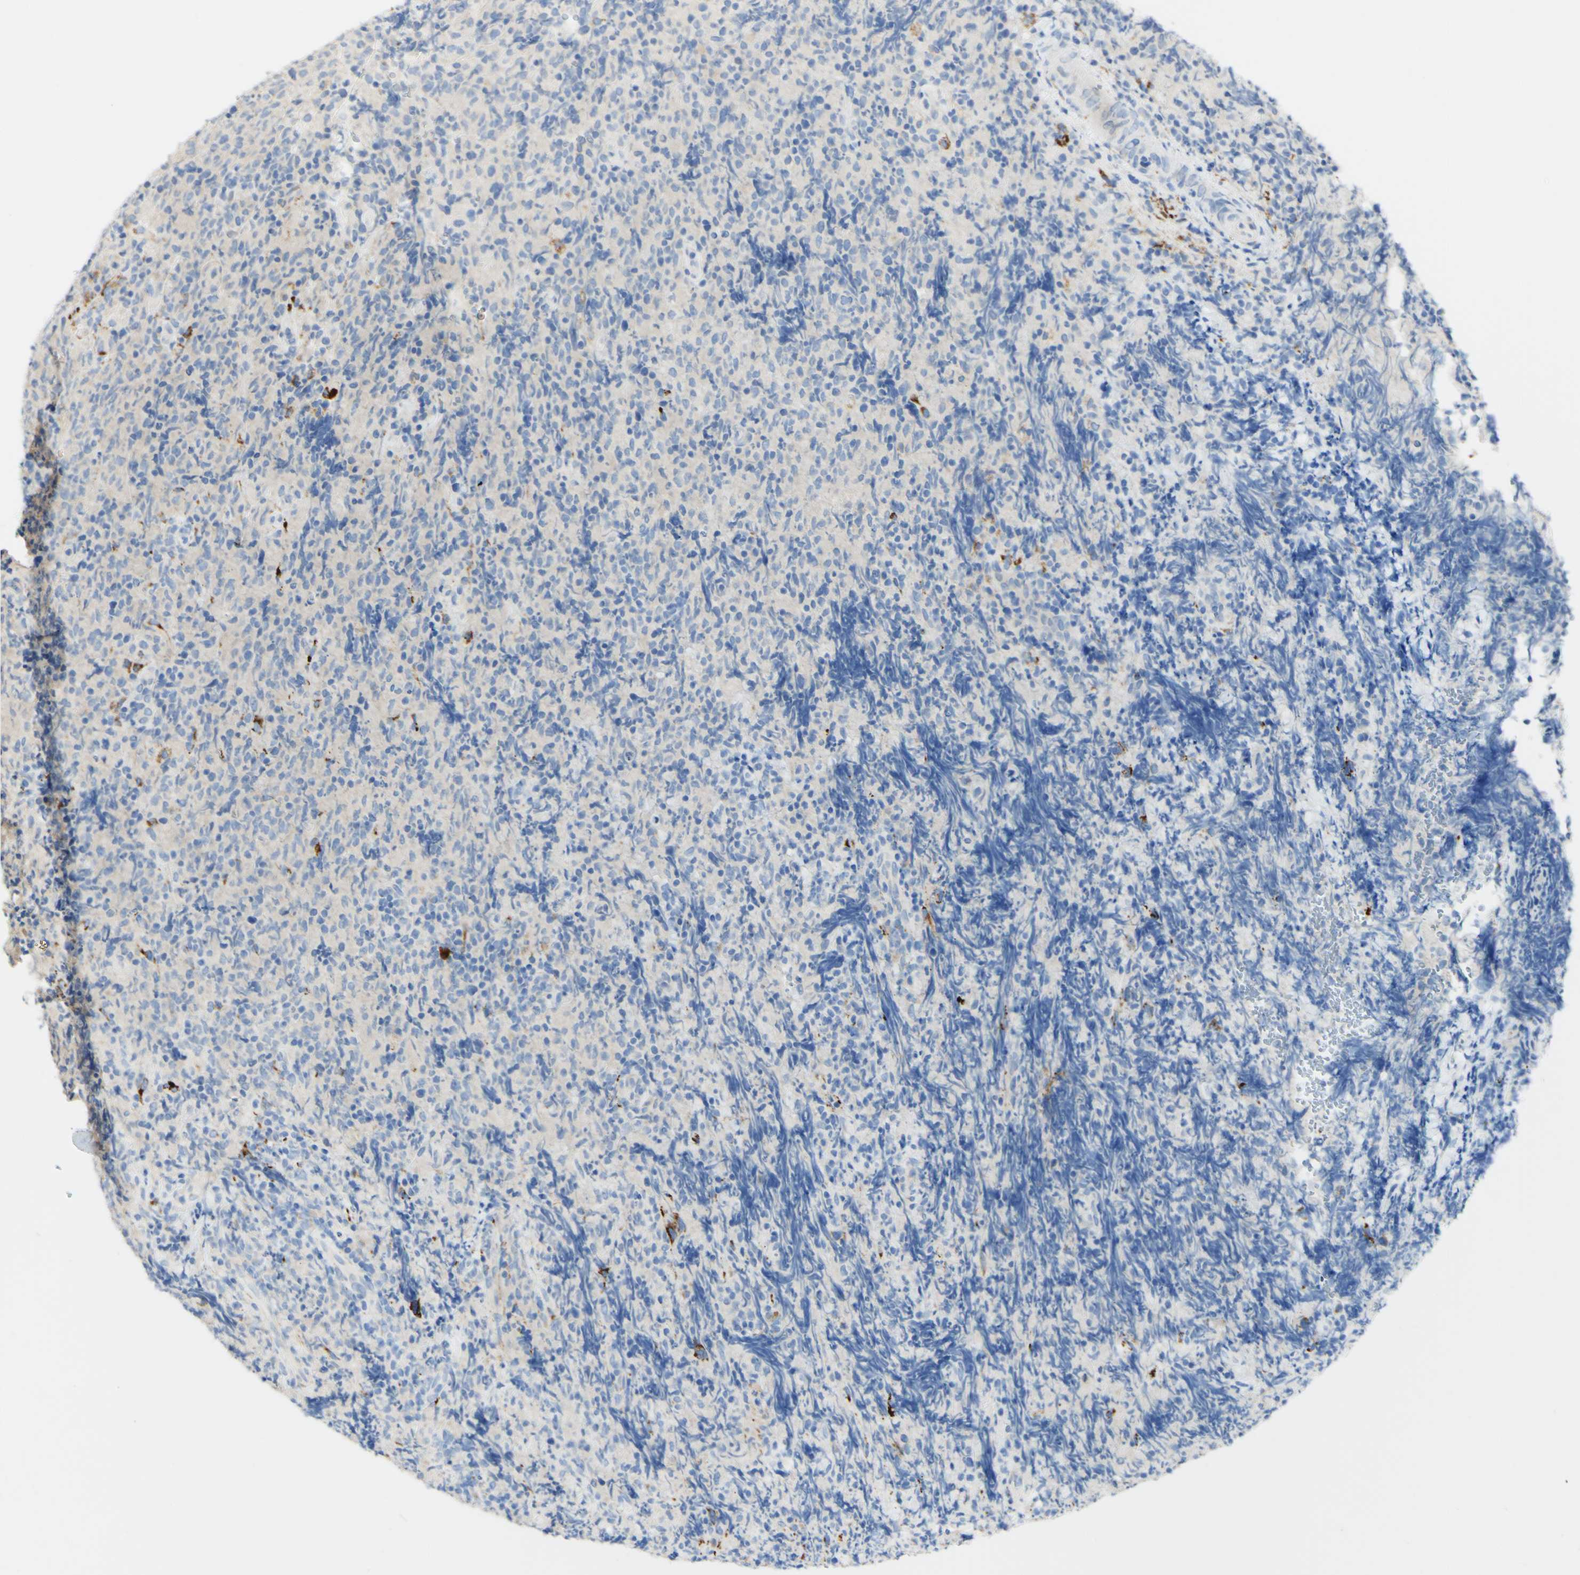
{"staining": {"intensity": "negative", "quantity": "none", "location": "none"}, "tissue": "lymphoma", "cell_type": "Tumor cells", "image_type": "cancer", "snomed": [{"axis": "morphology", "description": "Malignant lymphoma, non-Hodgkin's type, High grade"}, {"axis": "topography", "description": "Tonsil"}], "caption": "Lymphoma was stained to show a protein in brown. There is no significant staining in tumor cells.", "gene": "FGF4", "patient": {"sex": "female", "age": 36}}